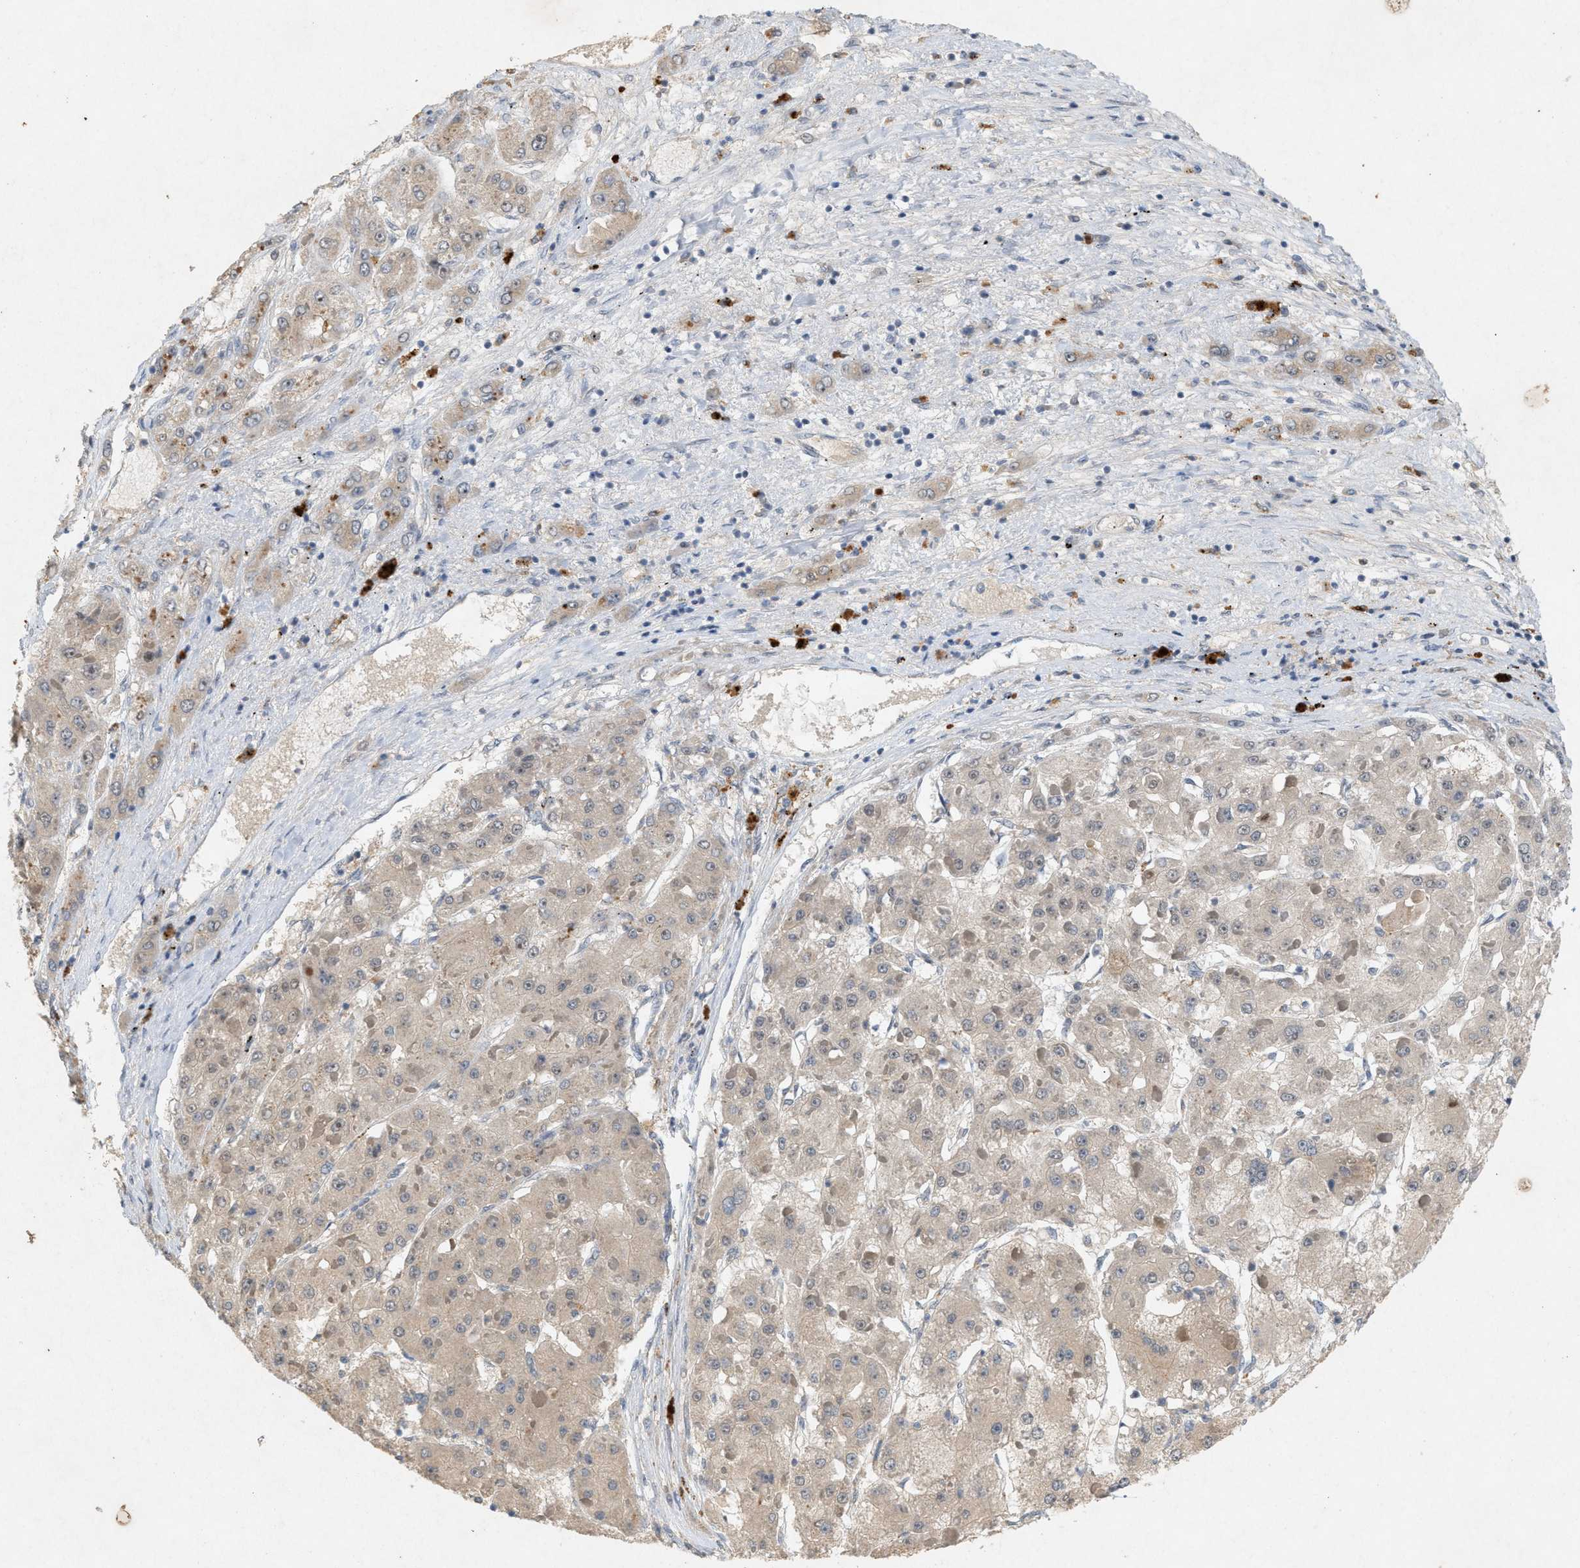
{"staining": {"intensity": "negative", "quantity": "none", "location": "none"}, "tissue": "liver cancer", "cell_type": "Tumor cells", "image_type": "cancer", "snomed": [{"axis": "morphology", "description": "Carcinoma, Hepatocellular, NOS"}, {"axis": "topography", "description": "Liver"}], "caption": "High magnification brightfield microscopy of hepatocellular carcinoma (liver) stained with DAB (3,3'-diaminobenzidine) (brown) and counterstained with hematoxylin (blue): tumor cells show no significant expression.", "gene": "DCAF7", "patient": {"sex": "female", "age": 73}}